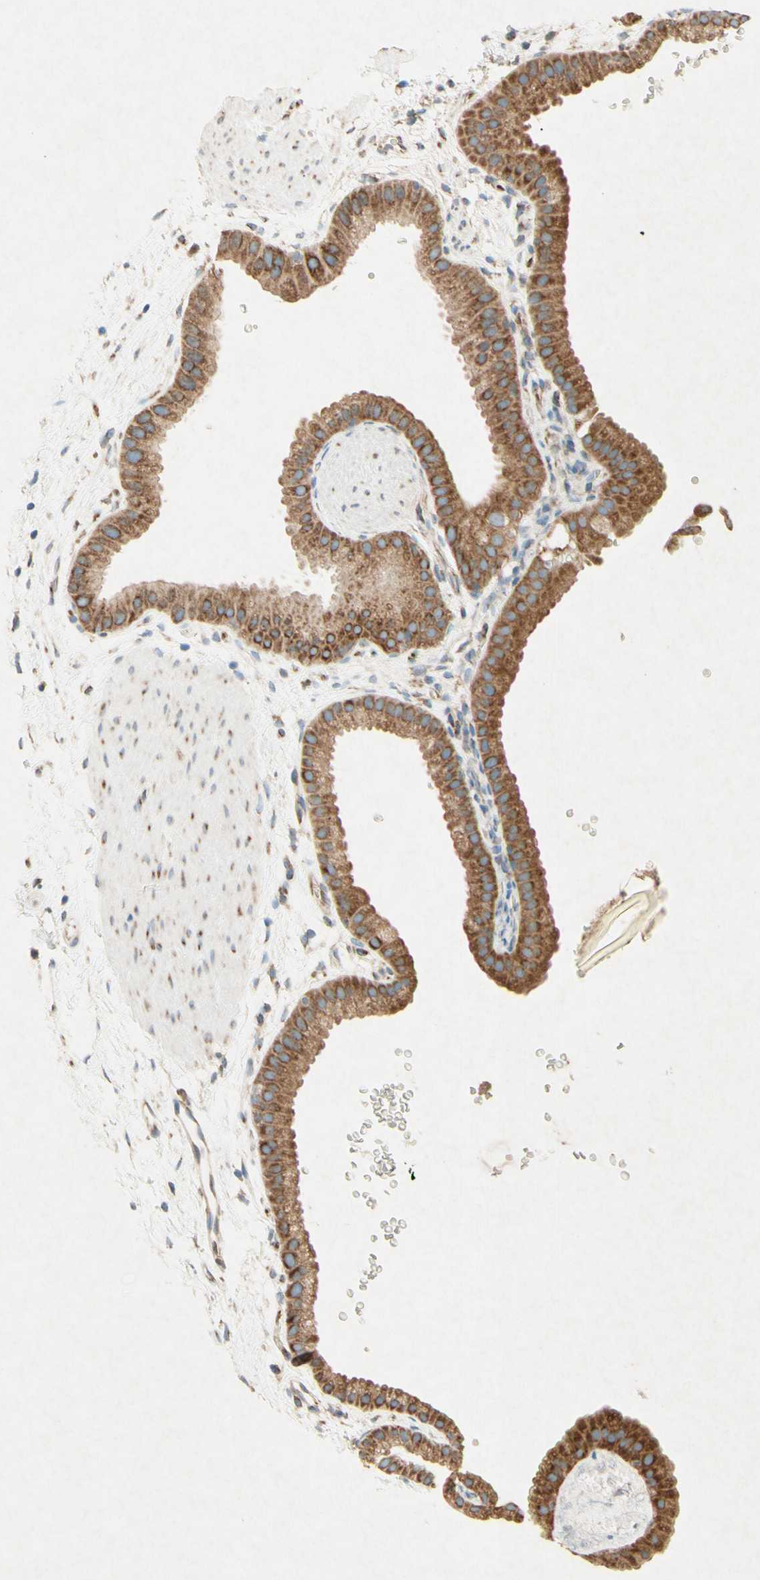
{"staining": {"intensity": "moderate", "quantity": ">75%", "location": "cytoplasmic/membranous"}, "tissue": "gallbladder", "cell_type": "Glandular cells", "image_type": "normal", "snomed": [{"axis": "morphology", "description": "Normal tissue, NOS"}, {"axis": "topography", "description": "Gallbladder"}], "caption": "Moderate cytoplasmic/membranous staining for a protein is present in approximately >75% of glandular cells of unremarkable gallbladder using immunohistochemistry.", "gene": "PABPC1", "patient": {"sex": "female", "age": 64}}